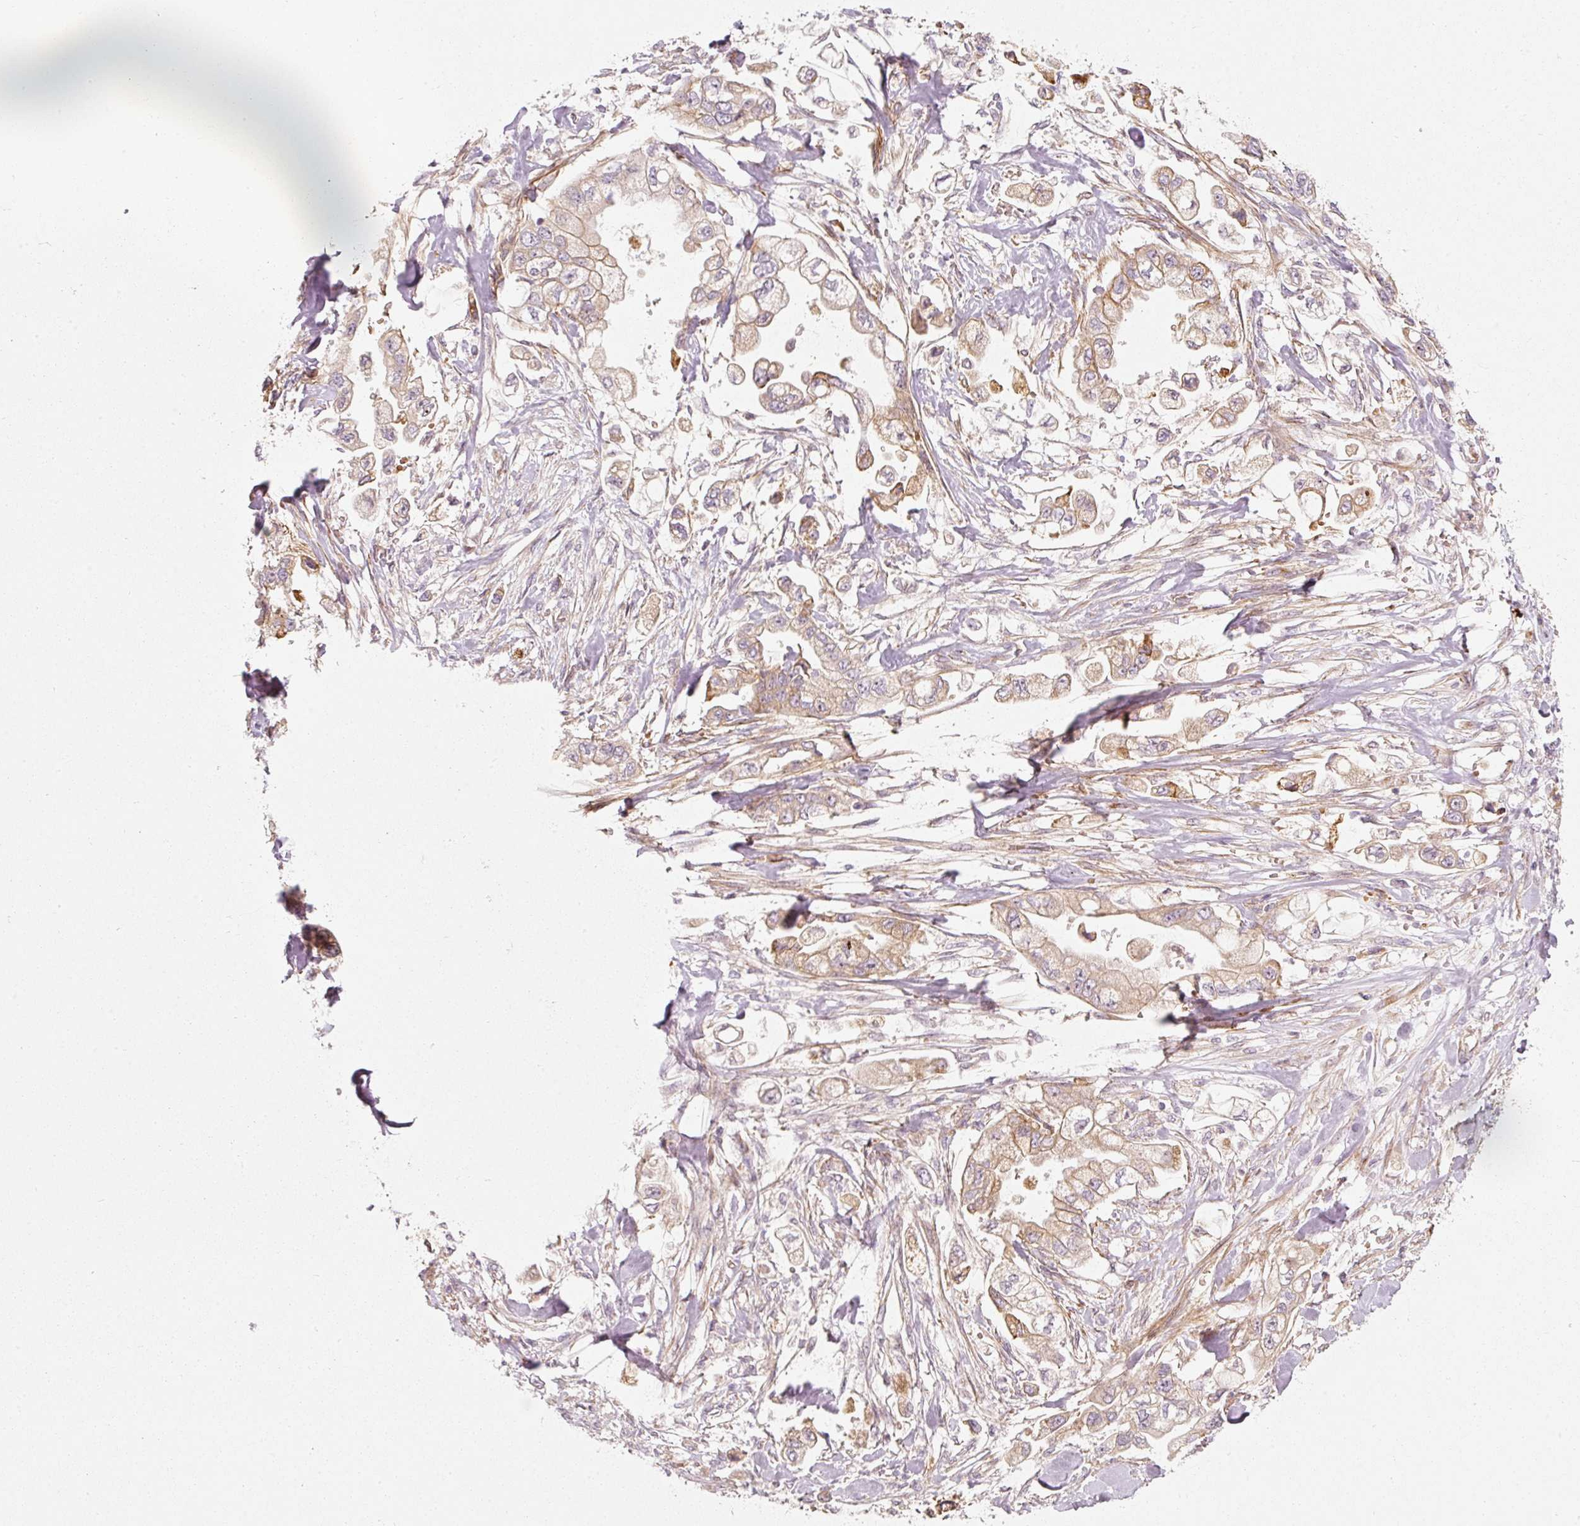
{"staining": {"intensity": "weak", "quantity": "25%-75%", "location": "cytoplasmic/membranous"}, "tissue": "stomach cancer", "cell_type": "Tumor cells", "image_type": "cancer", "snomed": [{"axis": "morphology", "description": "Adenocarcinoma, NOS"}, {"axis": "topography", "description": "Stomach"}], "caption": "IHC (DAB (3,3'-diaminobenzidine)) staining of stomach cancer (adenocarcinoma) exhibits weak cytoplasmic/membranous protein staining in about 25%-75% of tumor cells. (DAB (3,3'-diaminobenzidine) = brown stain, brightfield microscopy at high magnification).", "gene": "KCNQ1", "patient": {"sex": "male", "age": 62}}